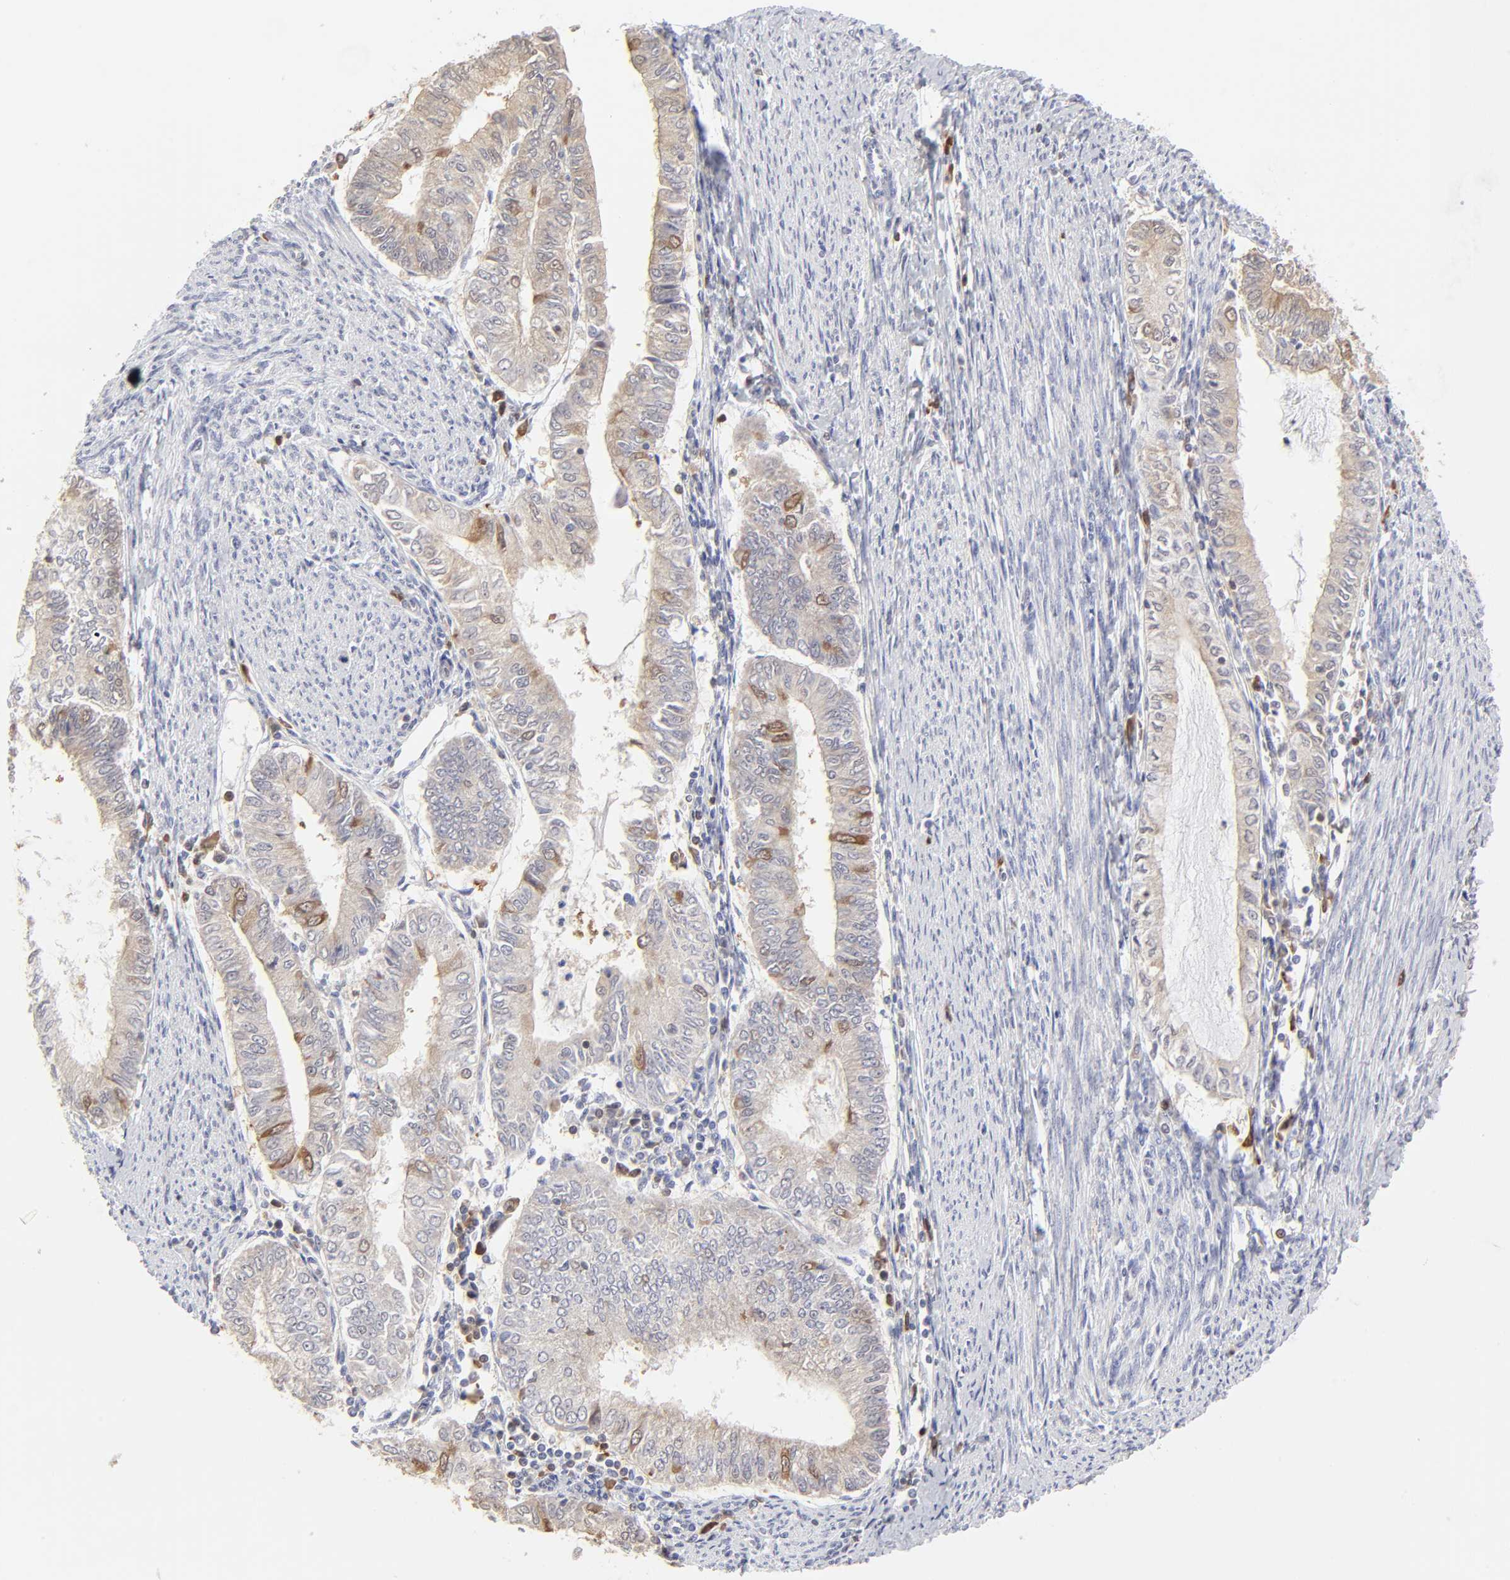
{"staining": {"intensity": "moderate", "quantity": "<25%", "location": "cytoplasmic/membranous"}, "tissue": "endometrial cancer", "cell_type": "Tumor cells", "image_type": "cancer", "snomed": [{"axis": "morphology", "description": "Adenocarcinoma, NOS"}, {"axis": "topography", "description": "Endometrium"}], "caption": "Protein expression analysis of adenocarcinoma (endometrial) exhibits moderate cytoplasmic/membranous expression in about <25% of tumor cells. Immunohistochemistry stains the protein in brown and the nuclei are stained blue.", "gene": "CASP3", "patient": {"sex": "female", "age": 66}}